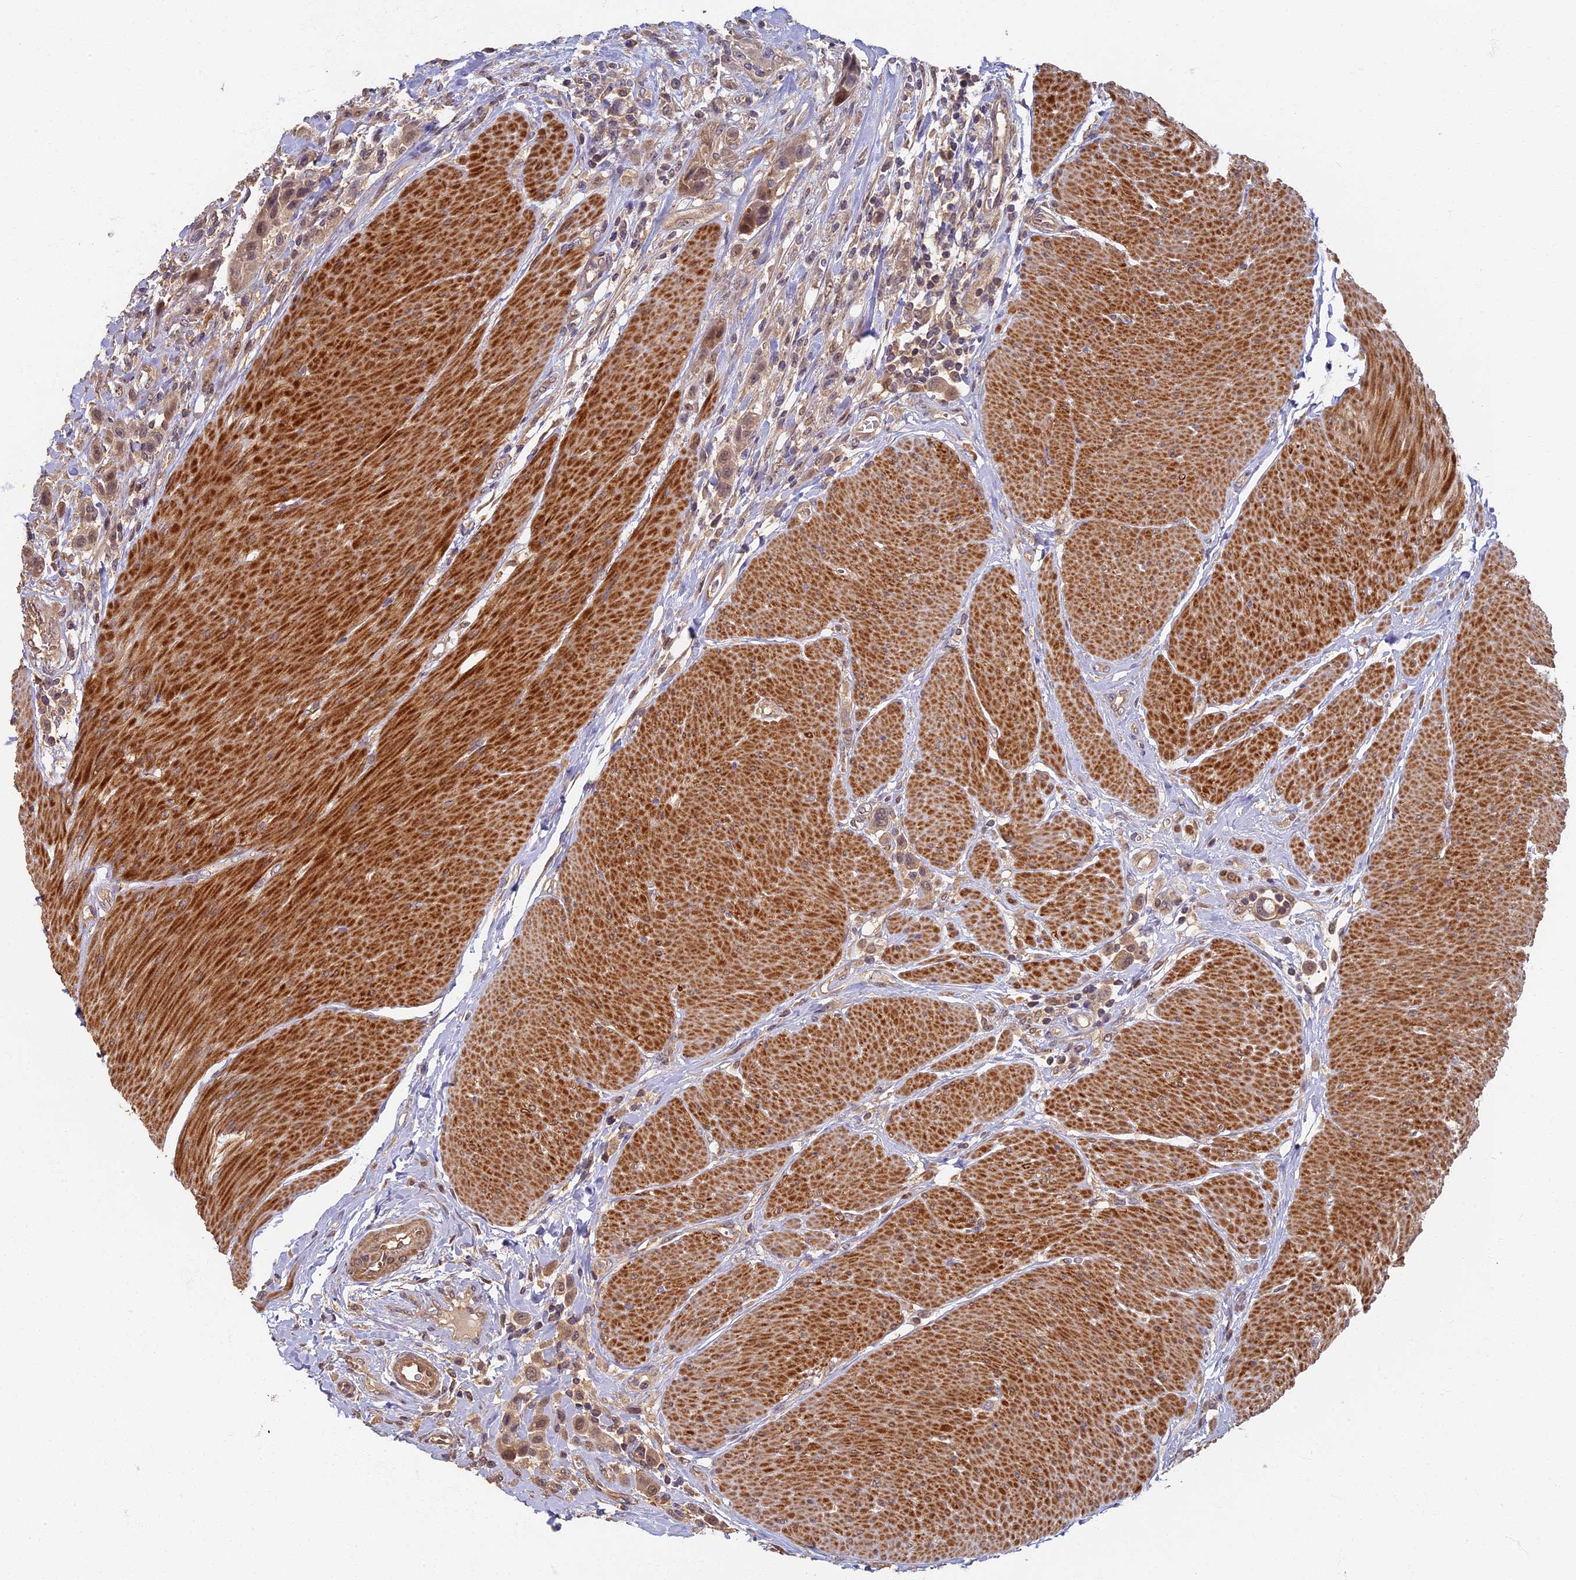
{"staining": {"intensity": "weak", "quantity": ">75%", "location": "nuclear"}, "tissue": "urothelial cancer", "cell_type": "Tumor cells", "image_type": "cancer", "snomed": [{"axis": "morphology", "description": "Urothelial carcinoma, High grade"}, {"axis": "topography", "description": "Urinary bladder"}], "caption": "Protein expression analysis of human urothelial cancer reveals weak nuclear positivity in approximately >75% of tumor cells.", "gene": "RSPH3", "patient": {"sex": "male", "age": 50}}